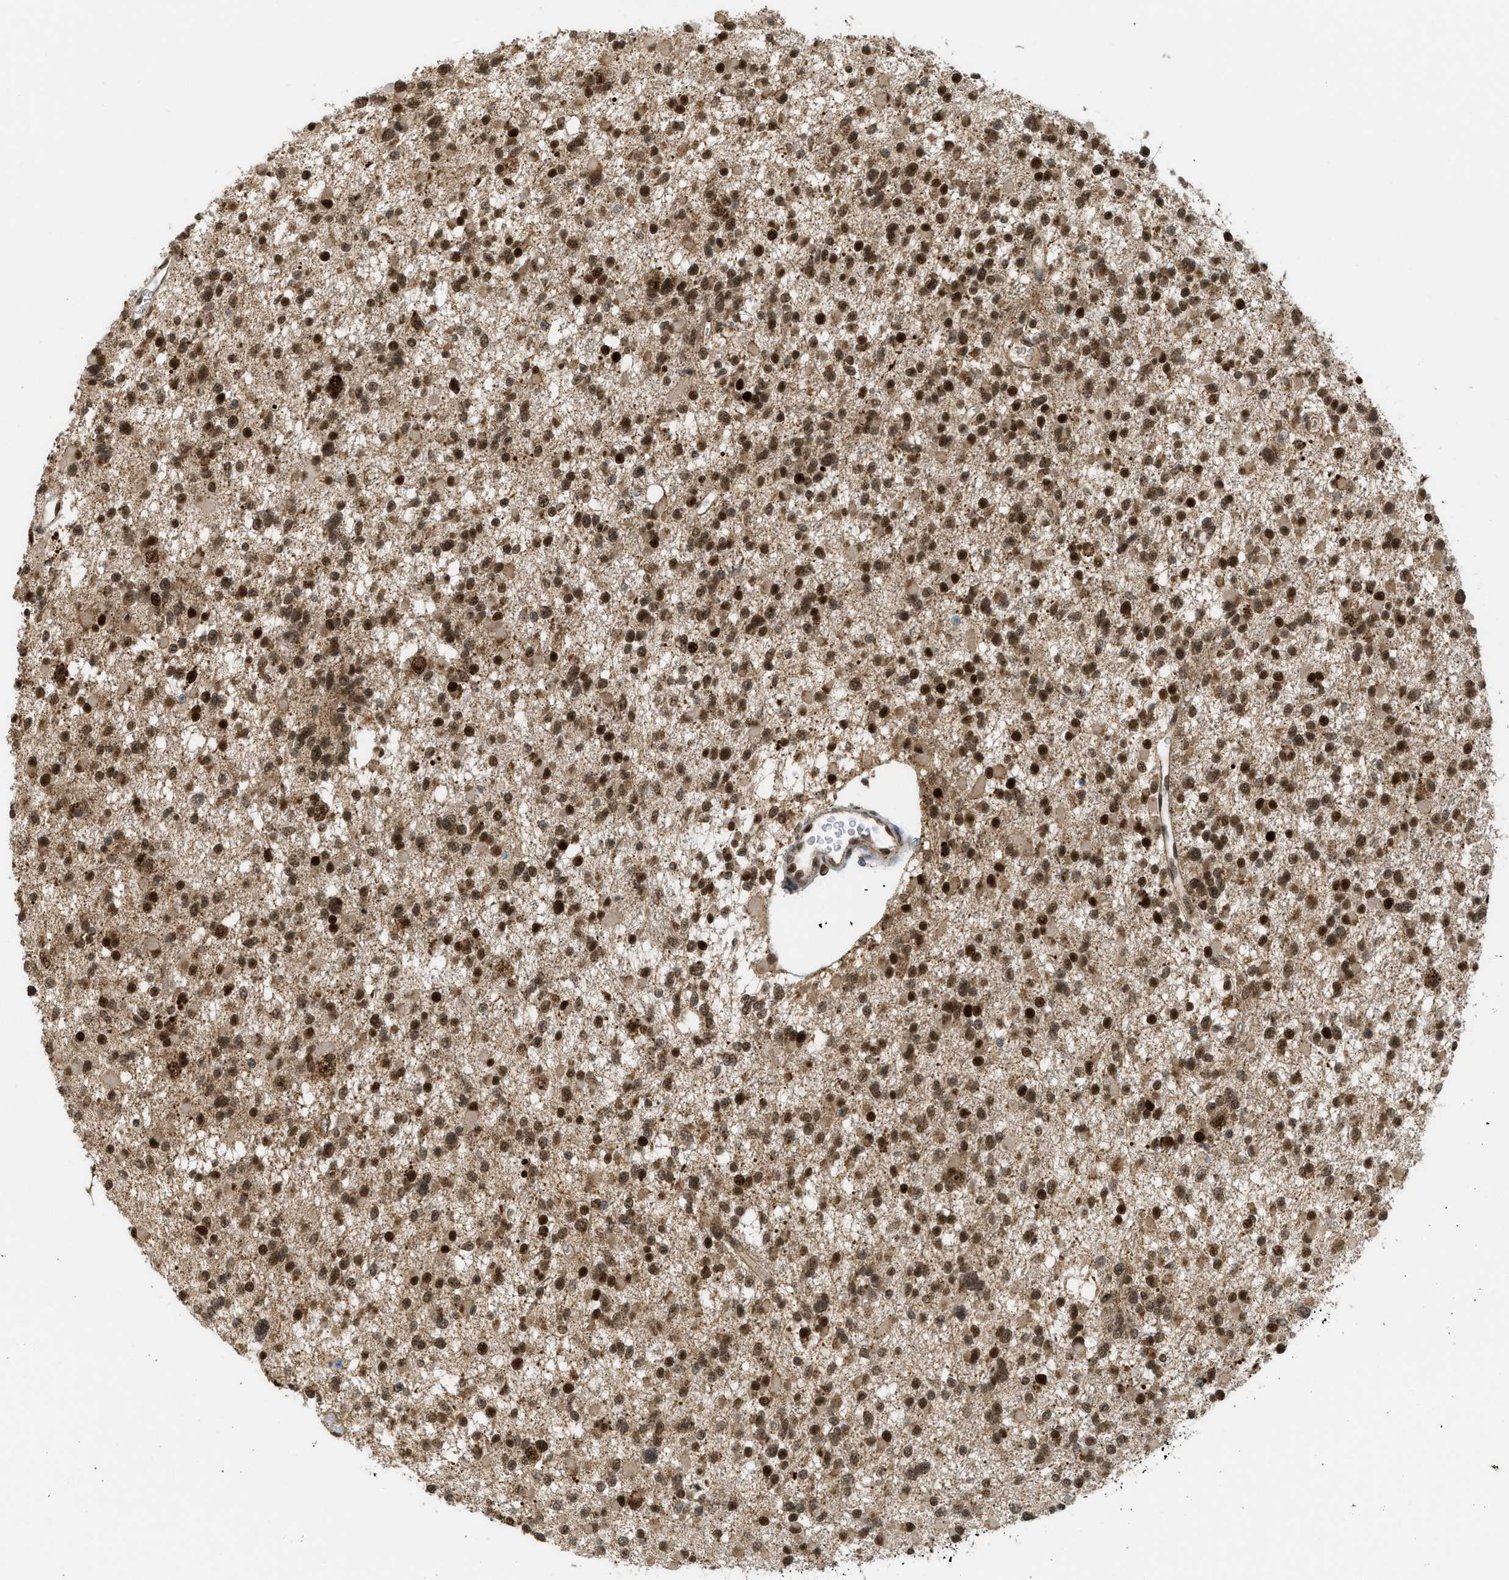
{"staining": {"intensity": "strong", "quantity": ">75%", "location": "cytoplasmic/membranous,nuclear"}, "tissue": "glioma", "cell_type": "Tumor cells", "image_type": "cancer", "snomed": [{"axis": "morphology", "description": "Glioma, malignant, Low grade"}, {"axis": "topography", "description": "Brain"}], "caption": "Immunohistochemistry (IHC) staining of malignant low-grade glioma, which displays high levels of strong cytoplasmic/membranous and nuclear staining in about >75% of tumor cells indicating strong cytoplasmic/membranous and nuclear protein staining. The staining was performed using DAB (brown) for protein detection and nuclei were counterstained in hematoxylin (blue).", "gene": "TLK1", "patient": {"sex": "female", "age": 22}}